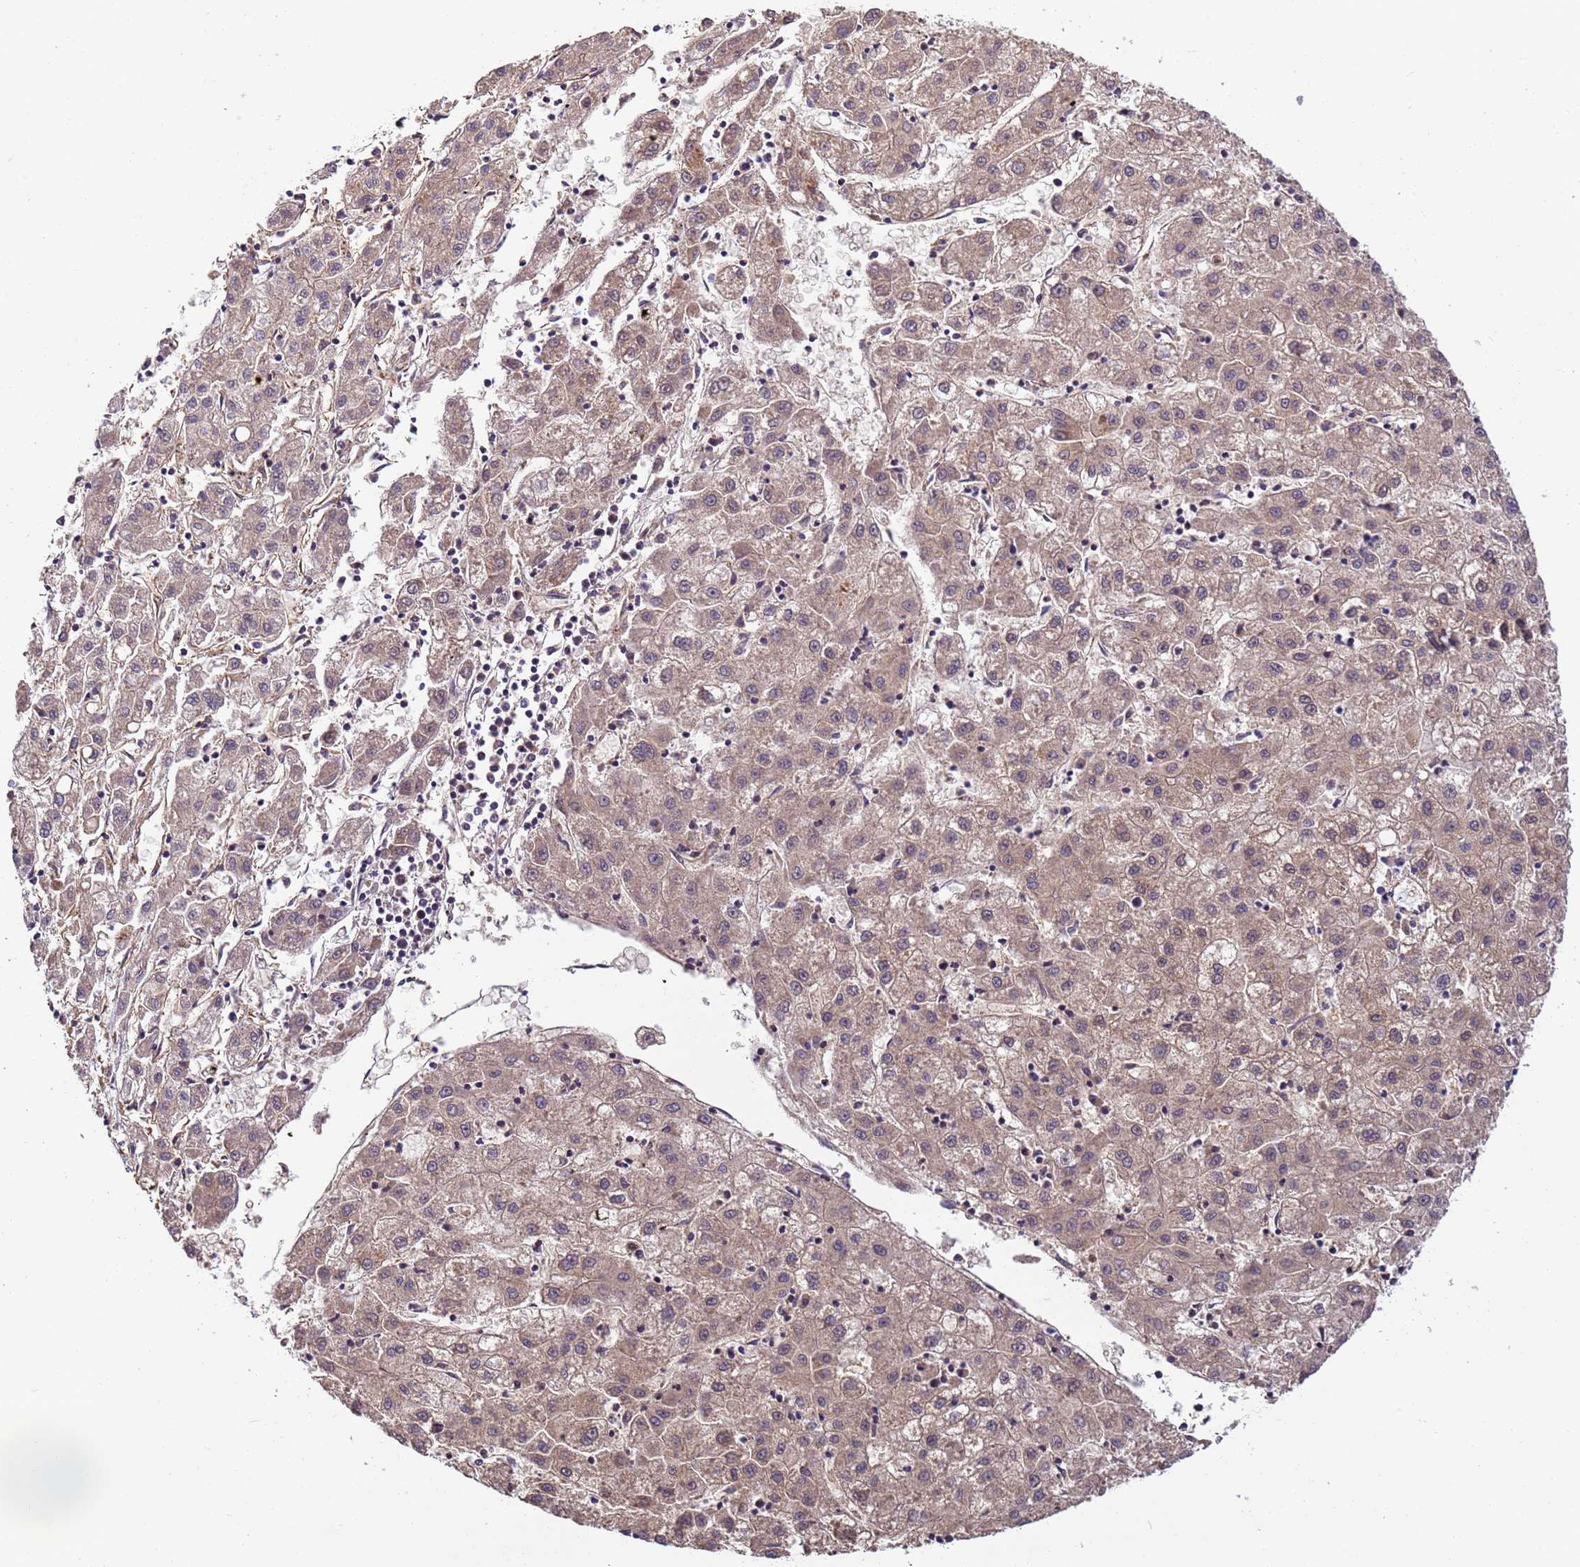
{"staining": {"intensity": "weak", "quantity": "25%-75%", "location": "cytoplasmic/membranous"}, "tissue": "liver cancer", "cell_type": "Tumor cells", "image_type": "cancer", "snomed": [{"axis": "morphology", "description": "Carcinoma, Hepatocellular, NOS"}, {"axis": "topography", "description": "Liver"}], "caption": "About 25%-75% of tumor cells in hepatocellular carcinoma (liver) reveal weak cytoplasmic/membranous protein positivity as visualized by brown immunohistochemical staining.", "gene": "RAPGEF3", "patient": {"sex": "male", "age": 72}}